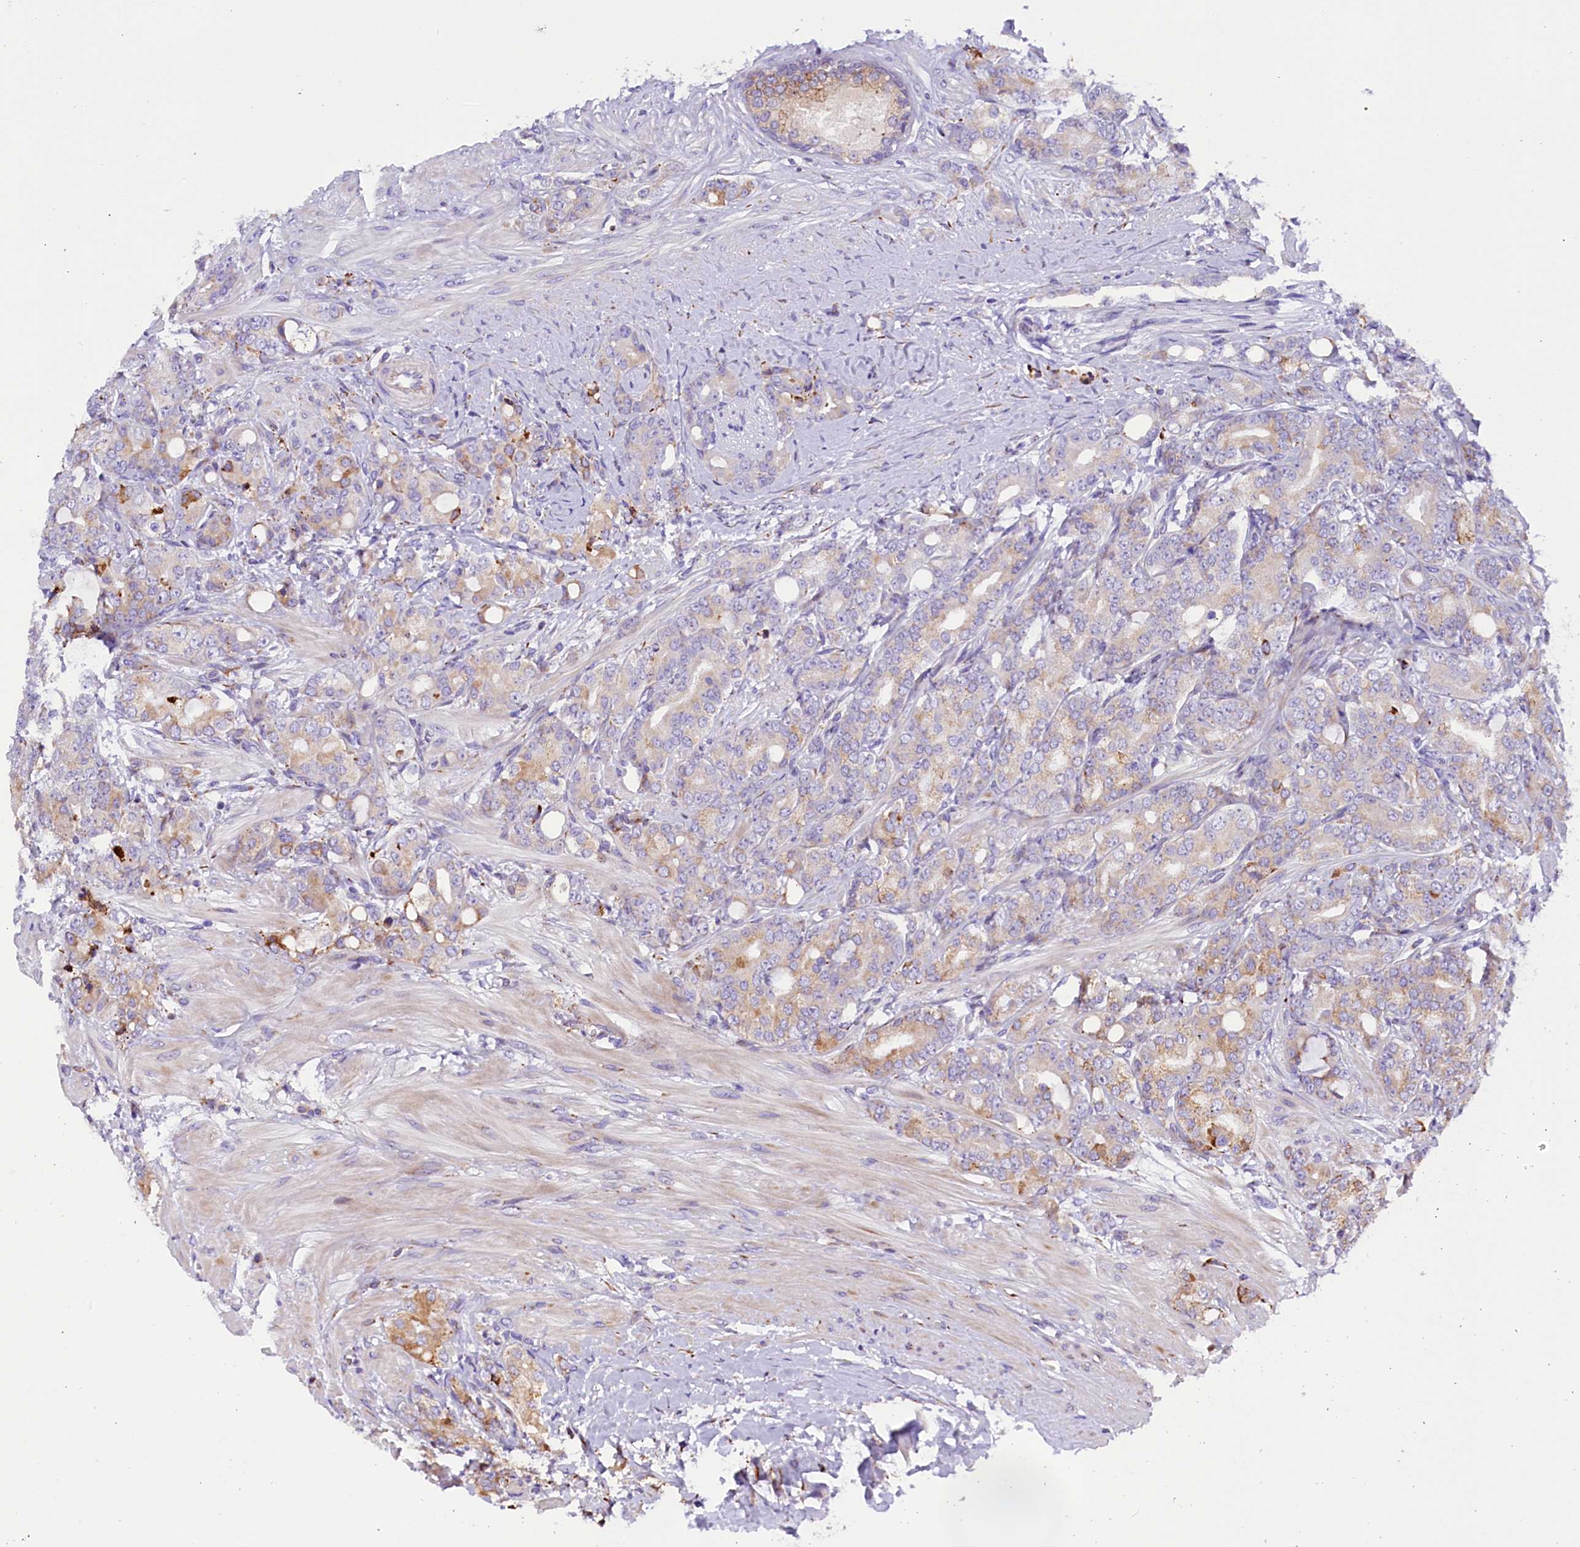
{"staining": {"intensity": "moderate", "quantity": "25%-75%", "location": "cytoplasmic/membranous"}, "tissue": "prostate cancer", "cell_type": "Tumor cells", "image_type": "cancer", "snomed": [{"axis": "morphology", "description": "Adenocarcinoma, High grade"}, {"axis": "topography", "description": "Prostate"}], "caption": "An image of human prostate adenocarcinoma (high-grade) stained for a protein exhibits moderate cytoplasmic/membranous brown staining in tumor cells.", "gene": "CMTR2", "patient": {"sex": "male", "age": 62}}